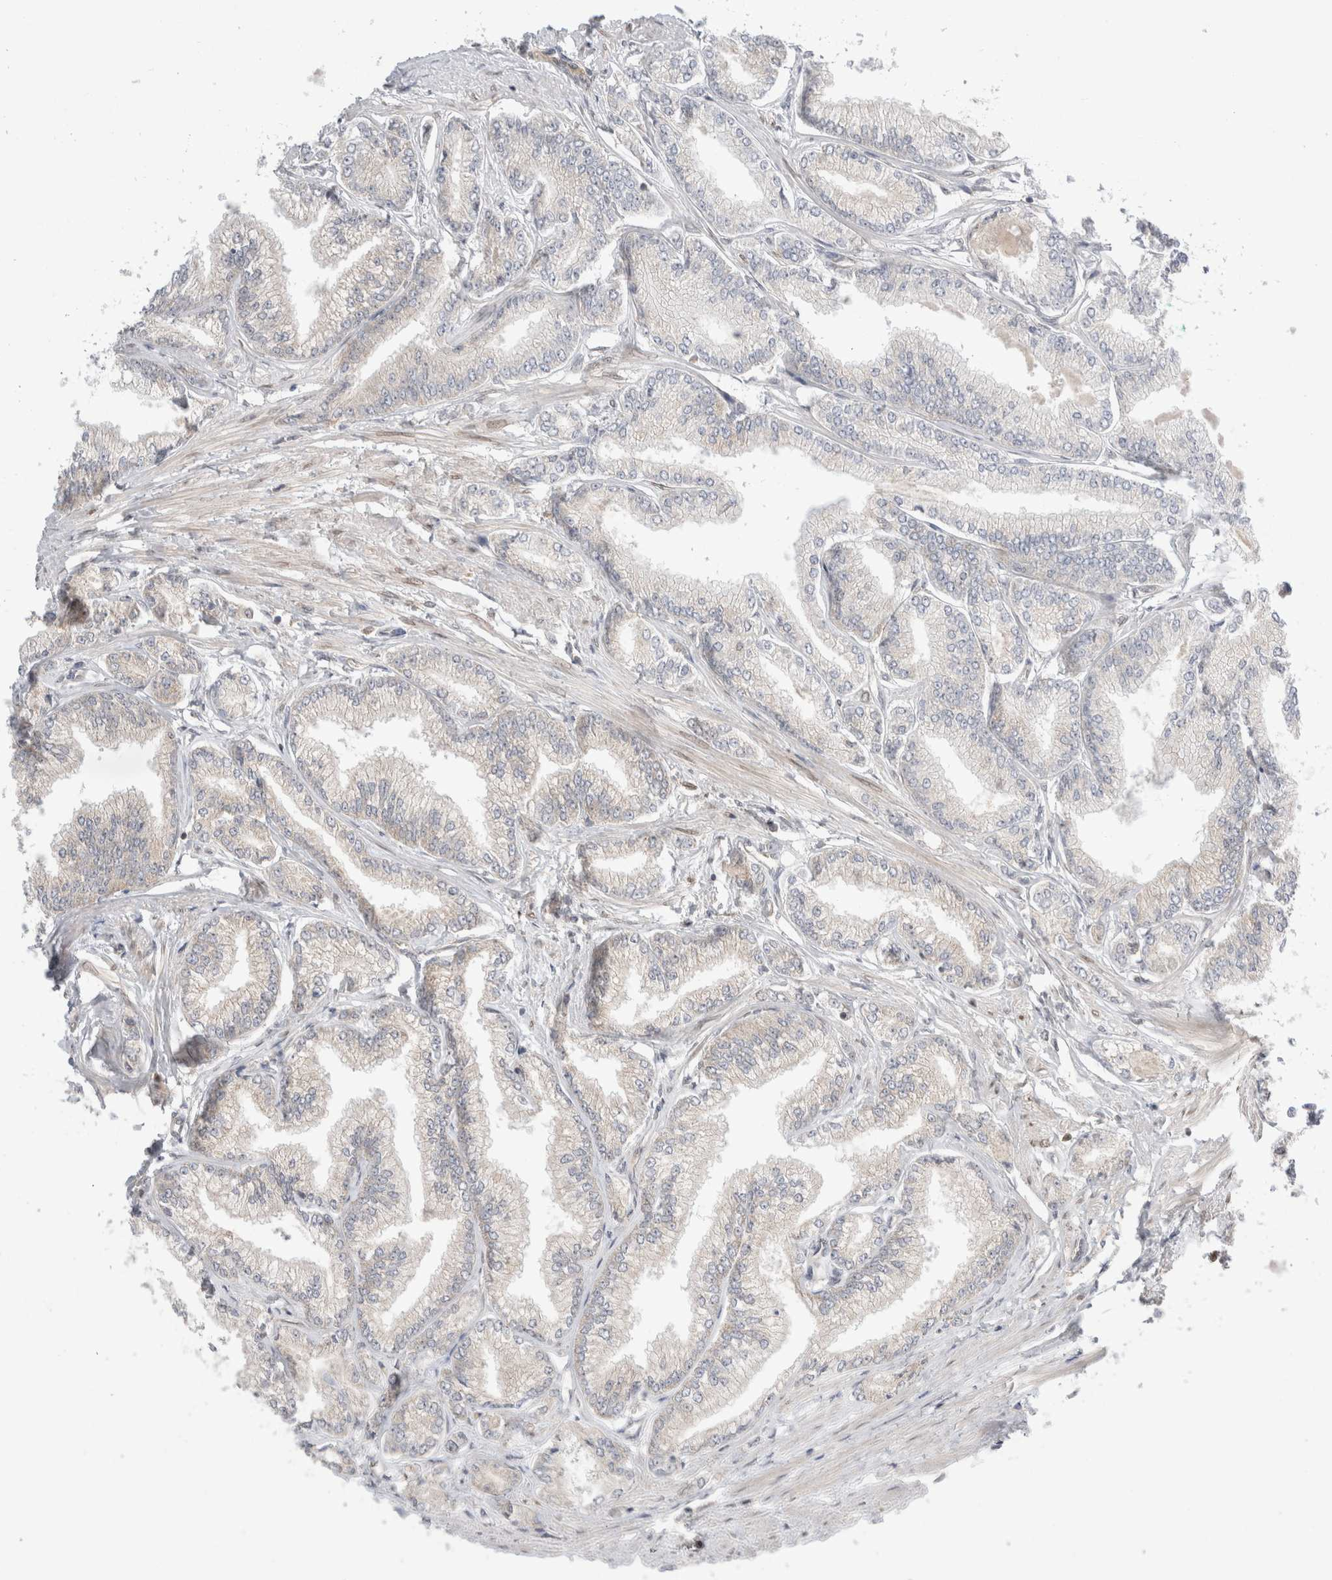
{"staining": {"intensity": "negative", "quantity": "none", "location": "none"}, "tissue": "prostate cancer", "cell_type": "Tumor cells", "image_type": "cancer", "snomed": [{"axis": "morphology", "description": "Adenocarcinoma, Low grade"}, {"axis": "topography", "description": "Prostate"}], "caption": "IHC of human prostate cancer (low-grade adenocarcinoma) displays no positivity in tumor cells.", "gene": "NFKB1", "patient": {"sex": "male", "age": 52}}